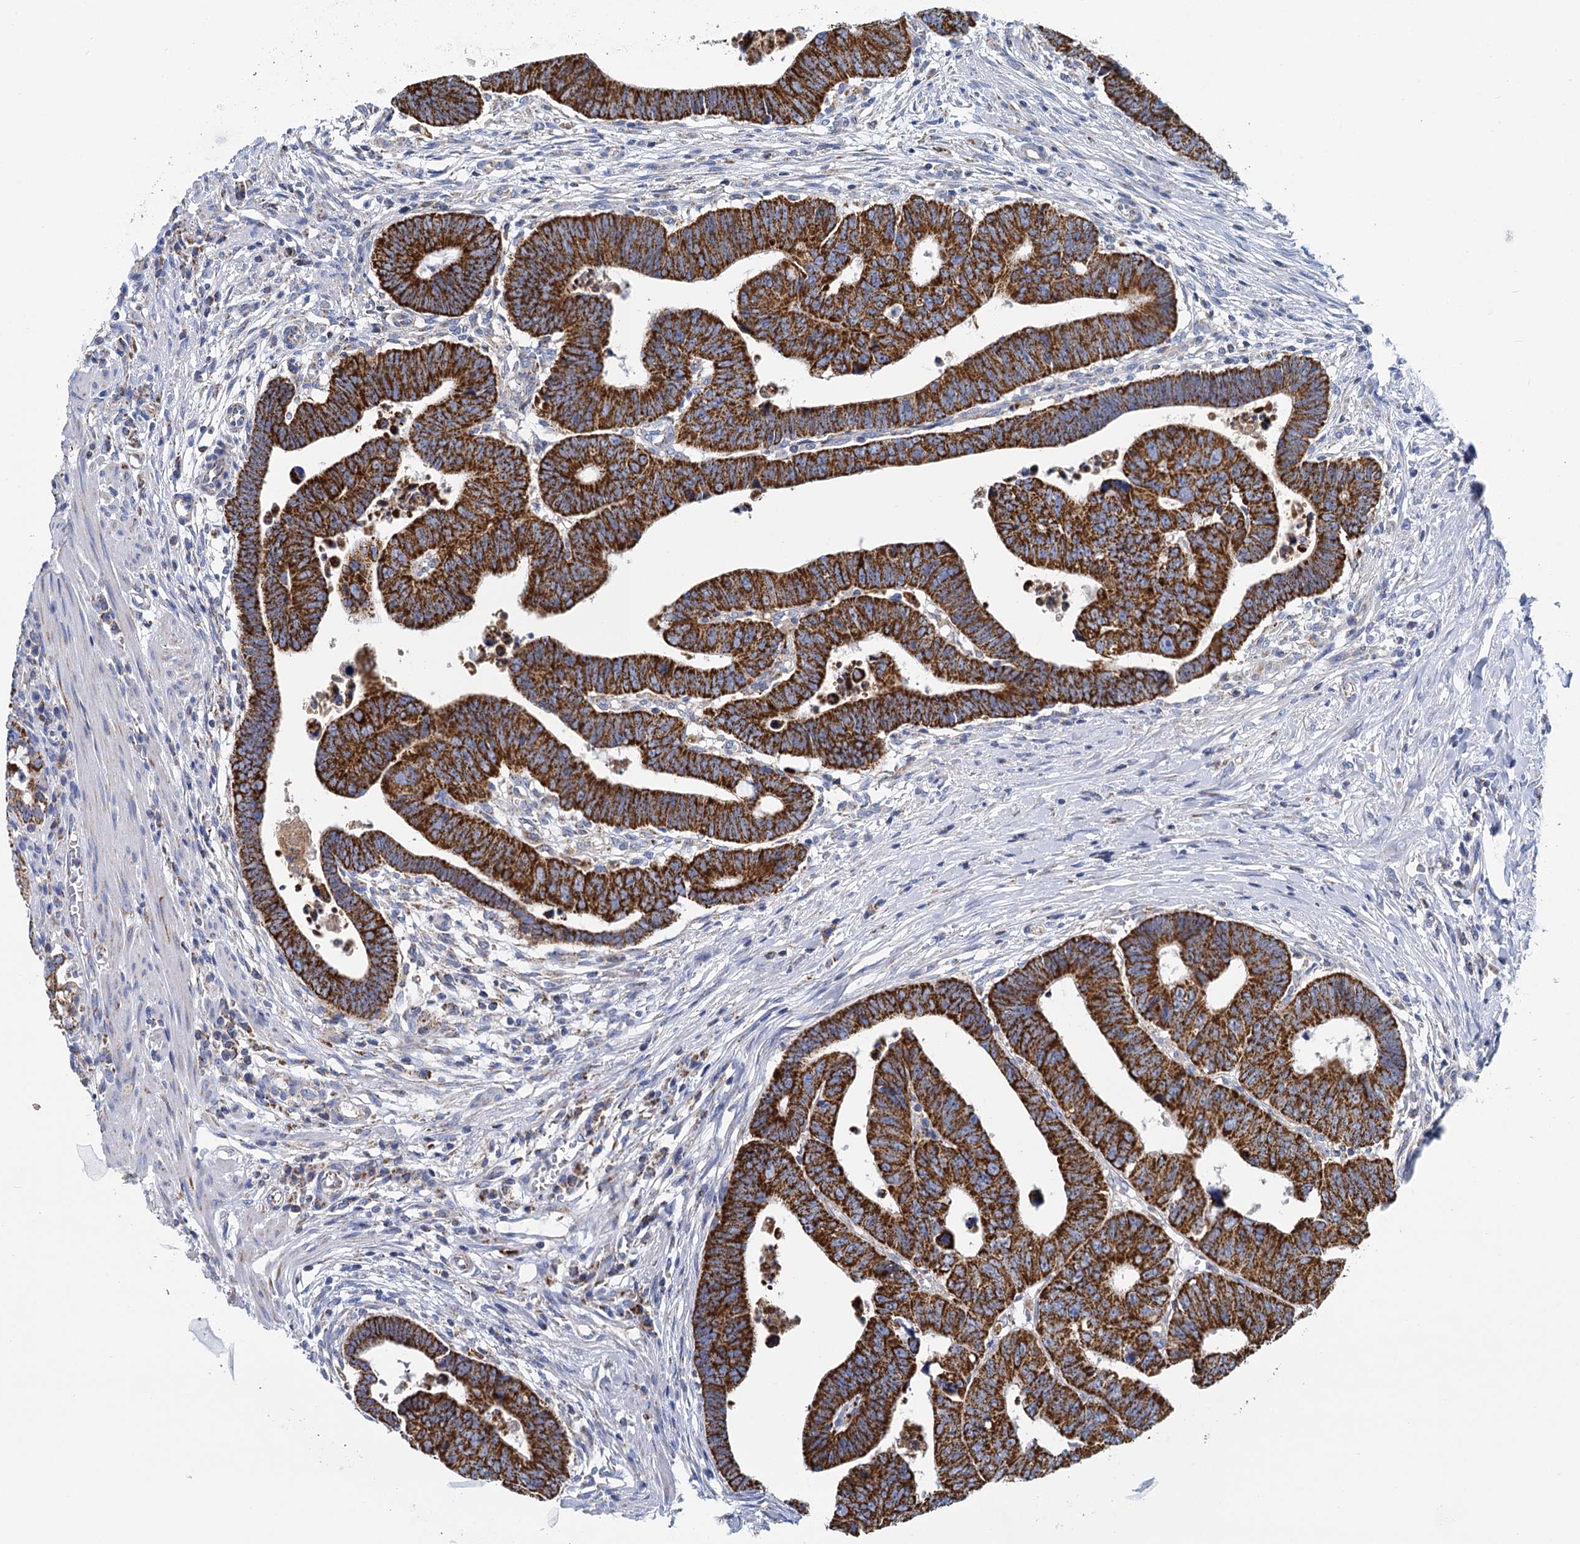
{"staining": {"intensity": "strong", "quantity": ">75%", "location": "cytoplasmic/membranous"}, "tissue": "colorectal cancer", "cell_type": "Tumor cells", "image_type": "cancer", "snomed": [{"axis": "morphology", "description": "Normal tissue, NOS"}, {"axis": "morphology", "description": "Adenocarcinoma, NOS"}, {"axis": "topography", "description": "Rectum"}], "caption": "Protein staining displays strong cytoplasmic/membranous expression in approximately >75% of tumor cells in colorectal cancer (adenocarcinoma).", "gene": "CCP110", "patient": {"sex": "female", "age": 65}}